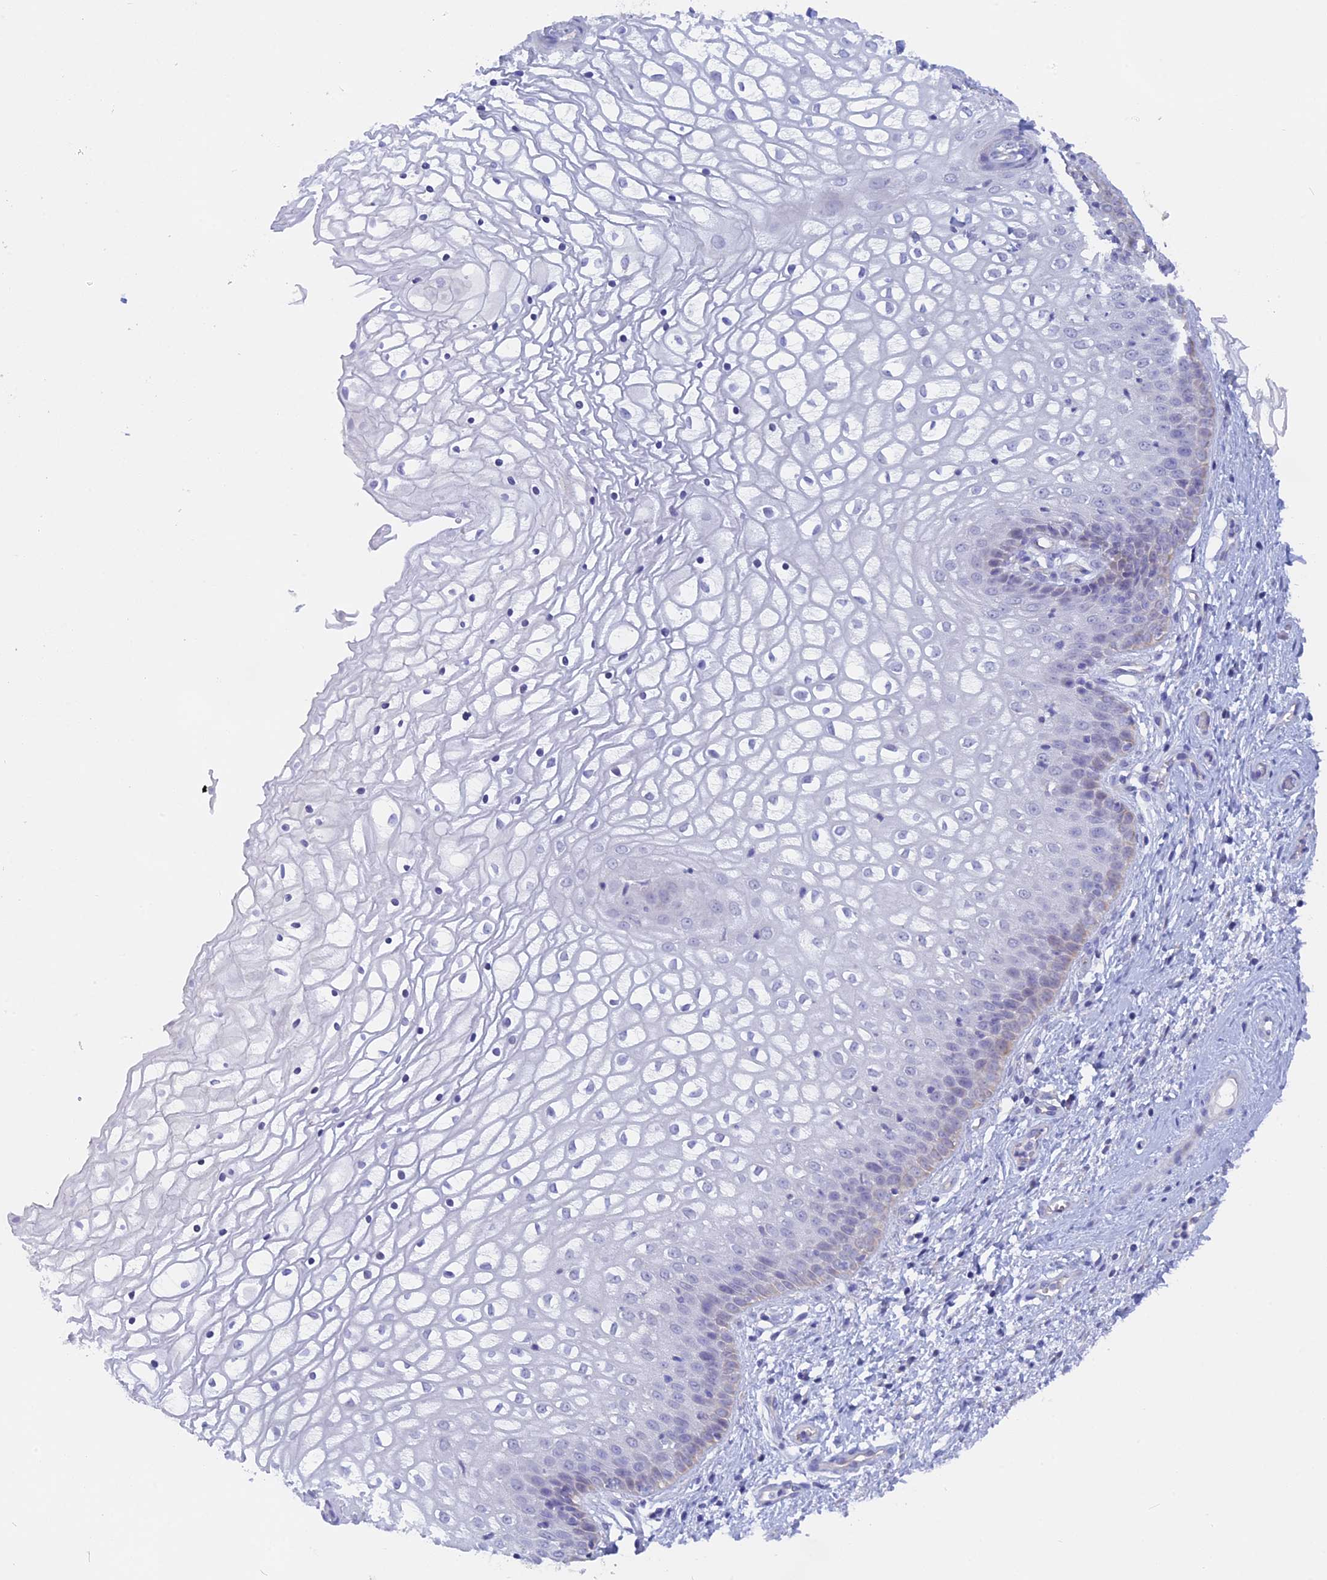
{"staining": {"intensity": "negative", "quantity": "none", "location": "none"}, "tissue": "vagina", "cell_type": "Squamous epithelial cells", "image_type": "normal", "snomed": [{"axis": "morphology", "description": "Normal tissue, NOS"}, {"axis": "topography", "description": "Vagina"}], "caption": "Immunohistochemistry (IHC) of unremarkable human vagina demonstrates no staining in squamous epithelial cells. (Brightfield microscopy of DAB (3,3'-diaminobenzidine) immunohistochemistry (IHC) at high magnification).", "gene": "GLB1L", "patient": {"sex": "female", "age": 34}}